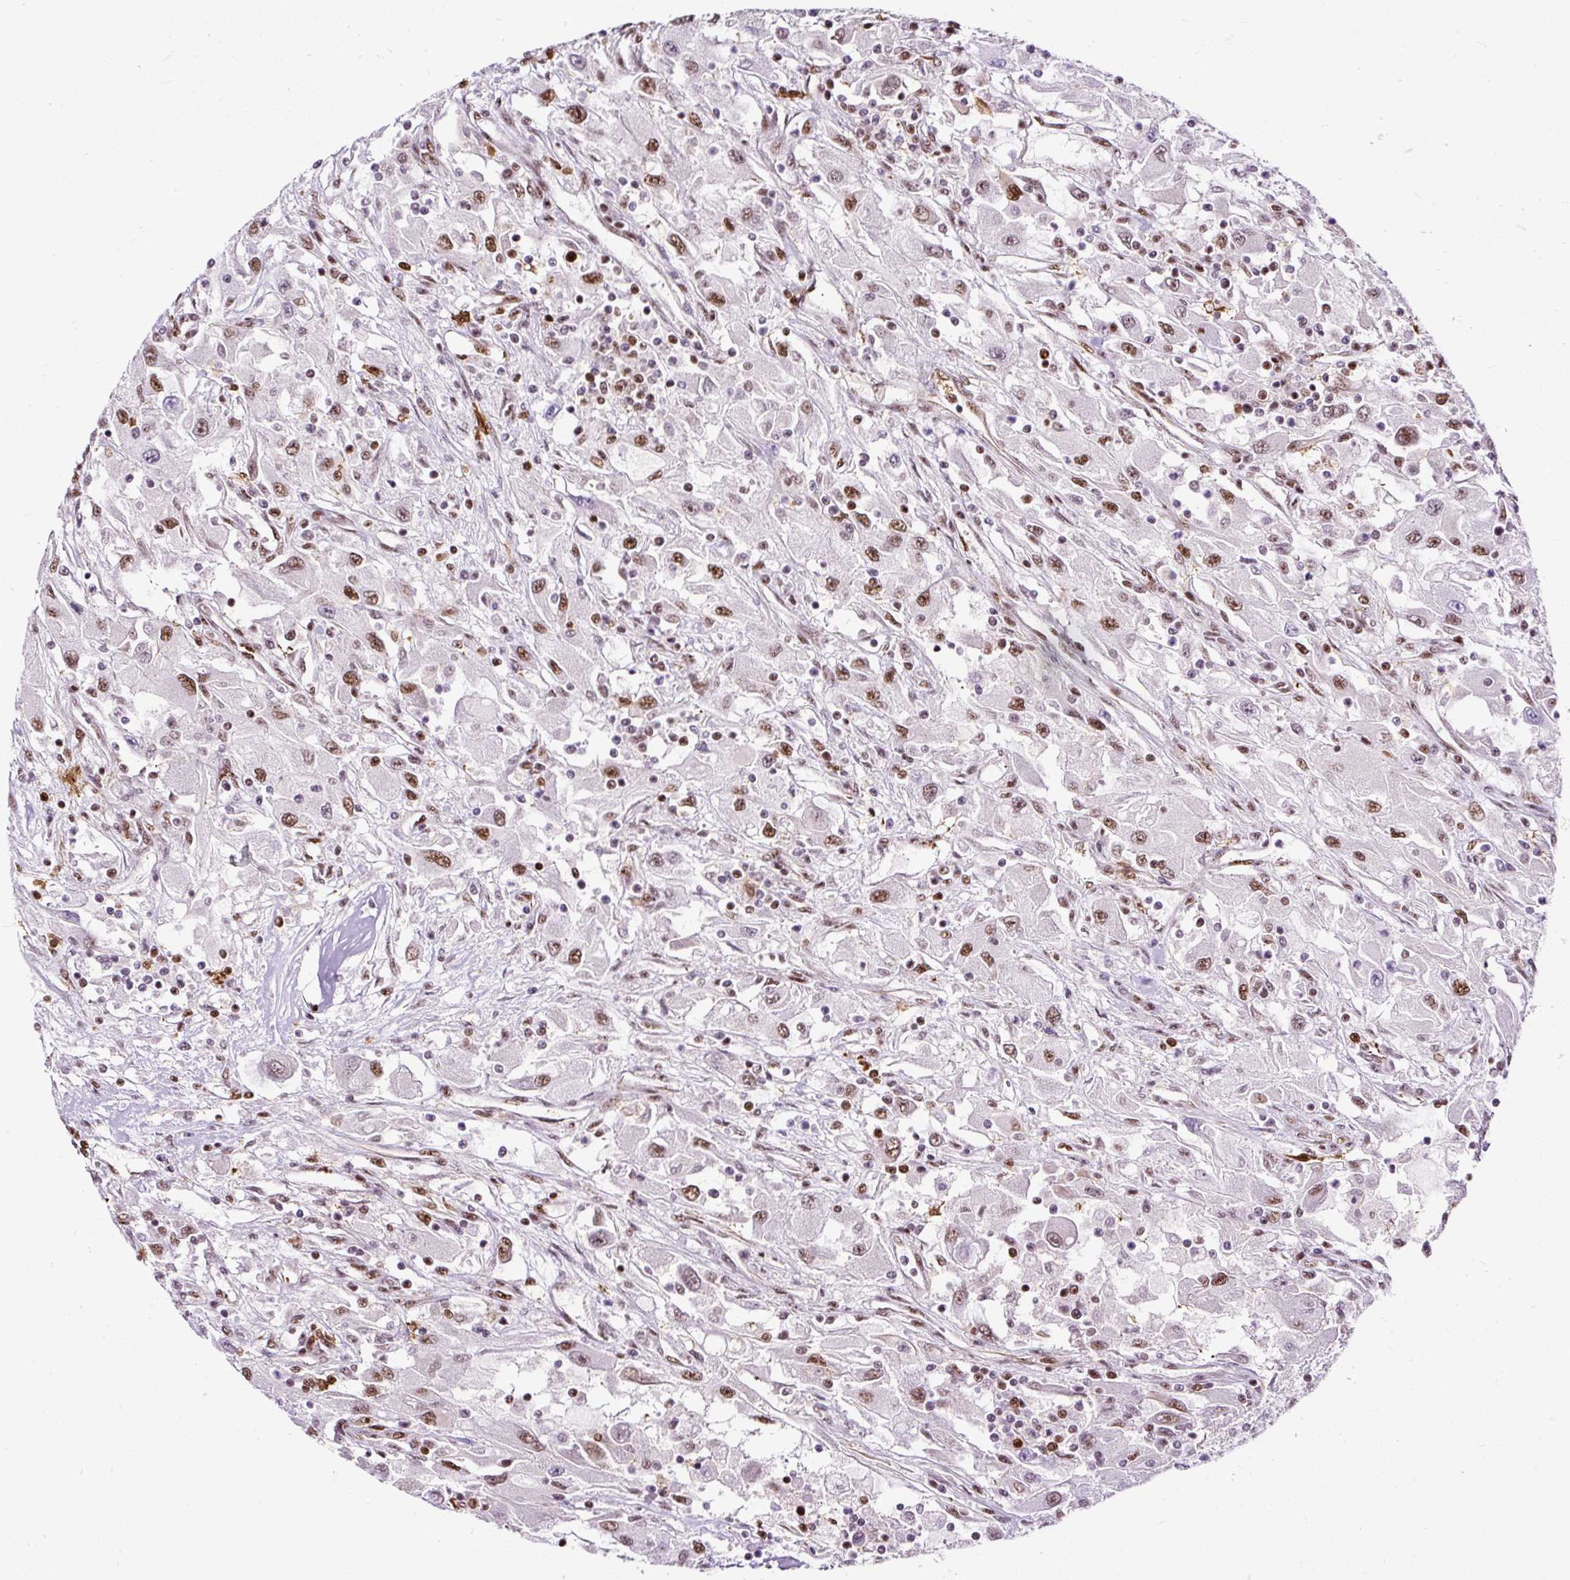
{"staining": {"intensity": "moderate", "quantity": ">75%", "location": "nuclear"}, "tissue": "renal cancer", "cell_type": "Tumor cells", "image_type": "cancer", "snomed": [{"axis": "morphology", "description": "Adenocarcinoma, NOS"}, {"axis": "topography", "description": "Kidney"}], "caption": "Renal cancer stained with immunohistochemistry reveals moderate nuclear expression in about >75% of tumor cells. (IHC, brightfield microscopy, high magnification).", "gene": "LUC7L2", "patient": {"sex": "female", "age": 67}}